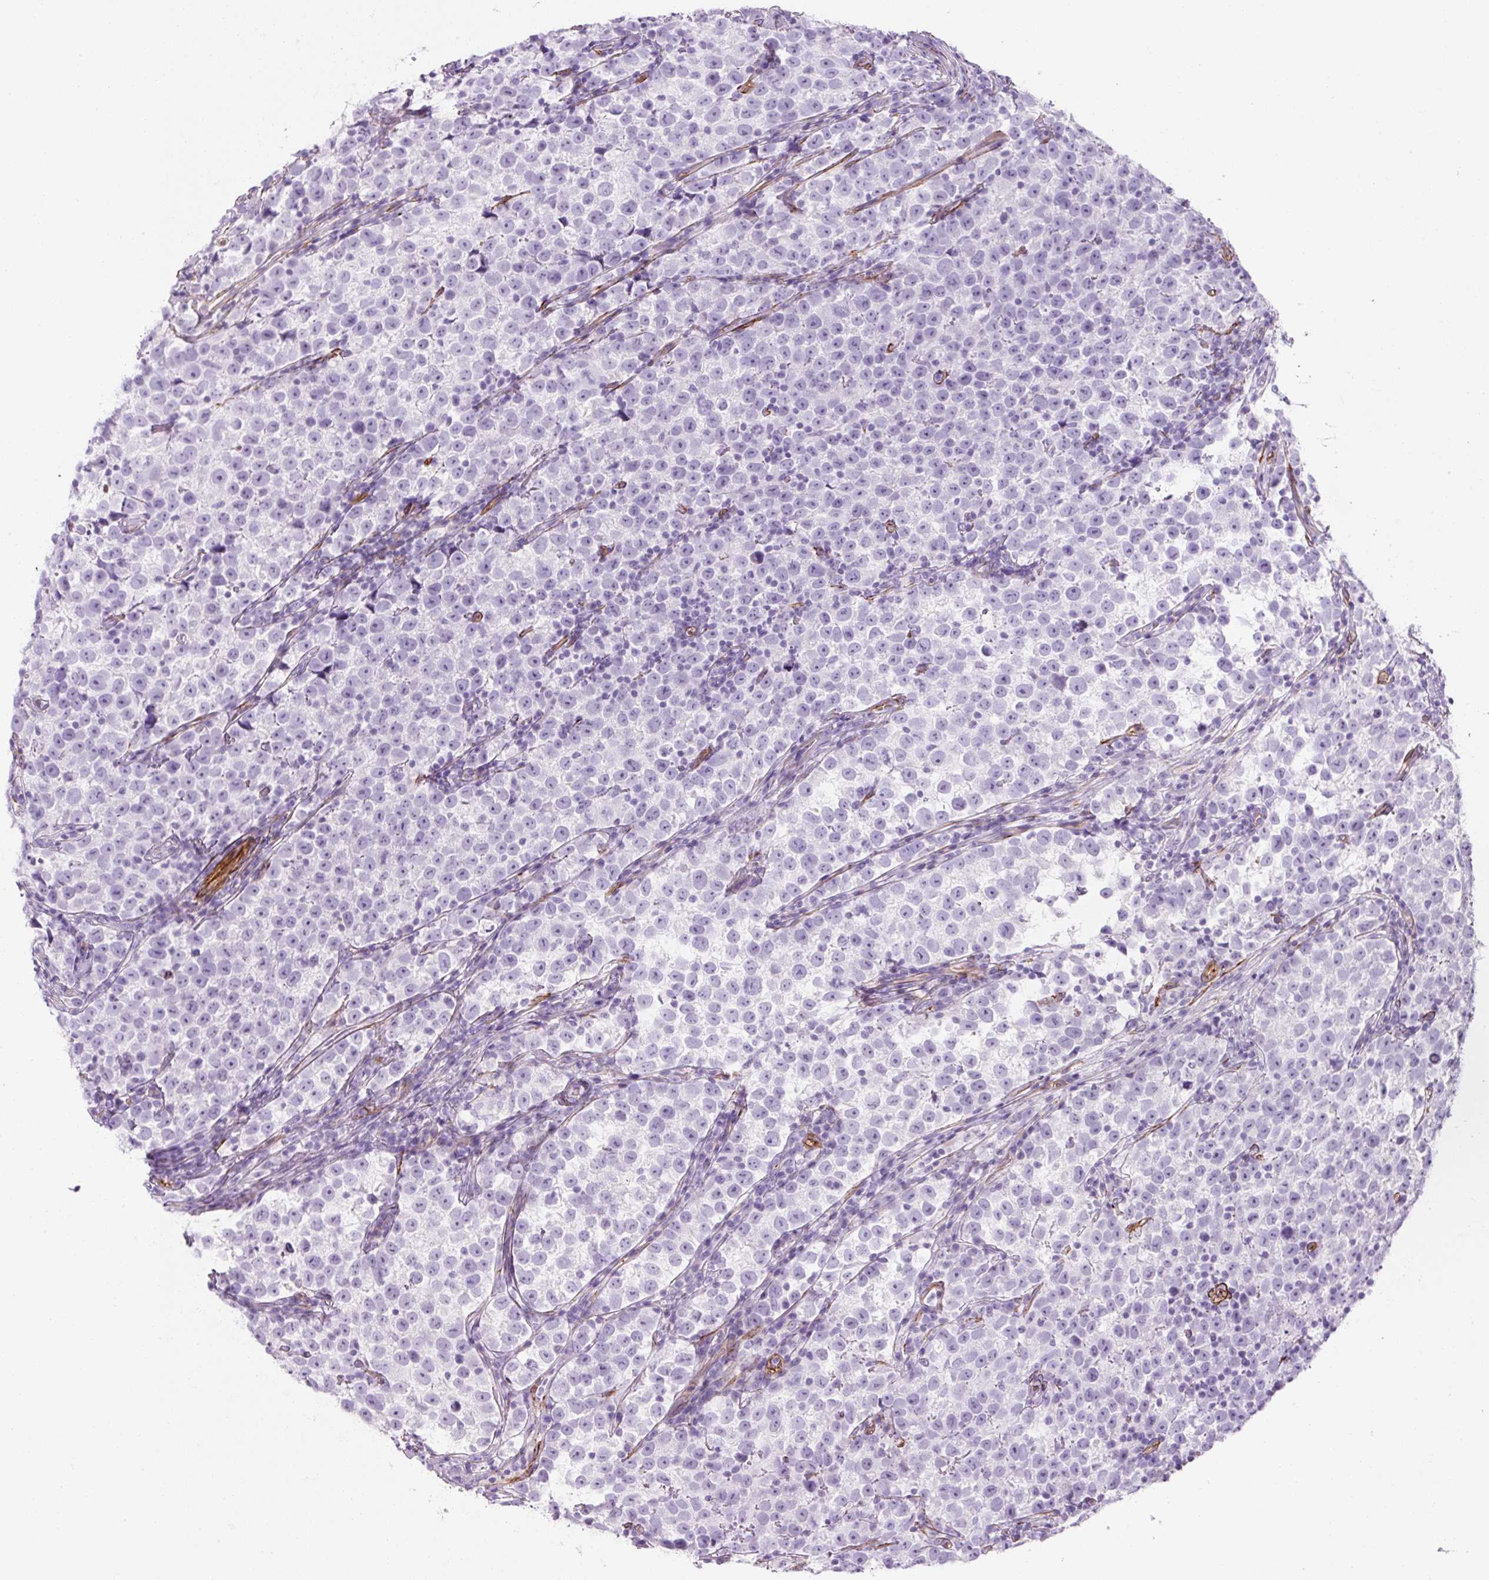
{"staining": {"intensity": "negative", "quantity": "none", "location": "none"}, "tissue": "testis cancer", "cell_type": "Tumor cells", "image_type": "cancer", "snomed": [{"axis": "morphology", "description": "Normal tissue, NOS"}, {"axis": "morphology", "description": "Seminoma, NOS"}, {"axis": "topography", "description": "Testis"}], "caption": "Photomicrograph shows no protein positivity in tumor cells of seminoma (testis) tissue.", "gene": "CAVIN3", "patient": {"sex": "male", "age": 43}}